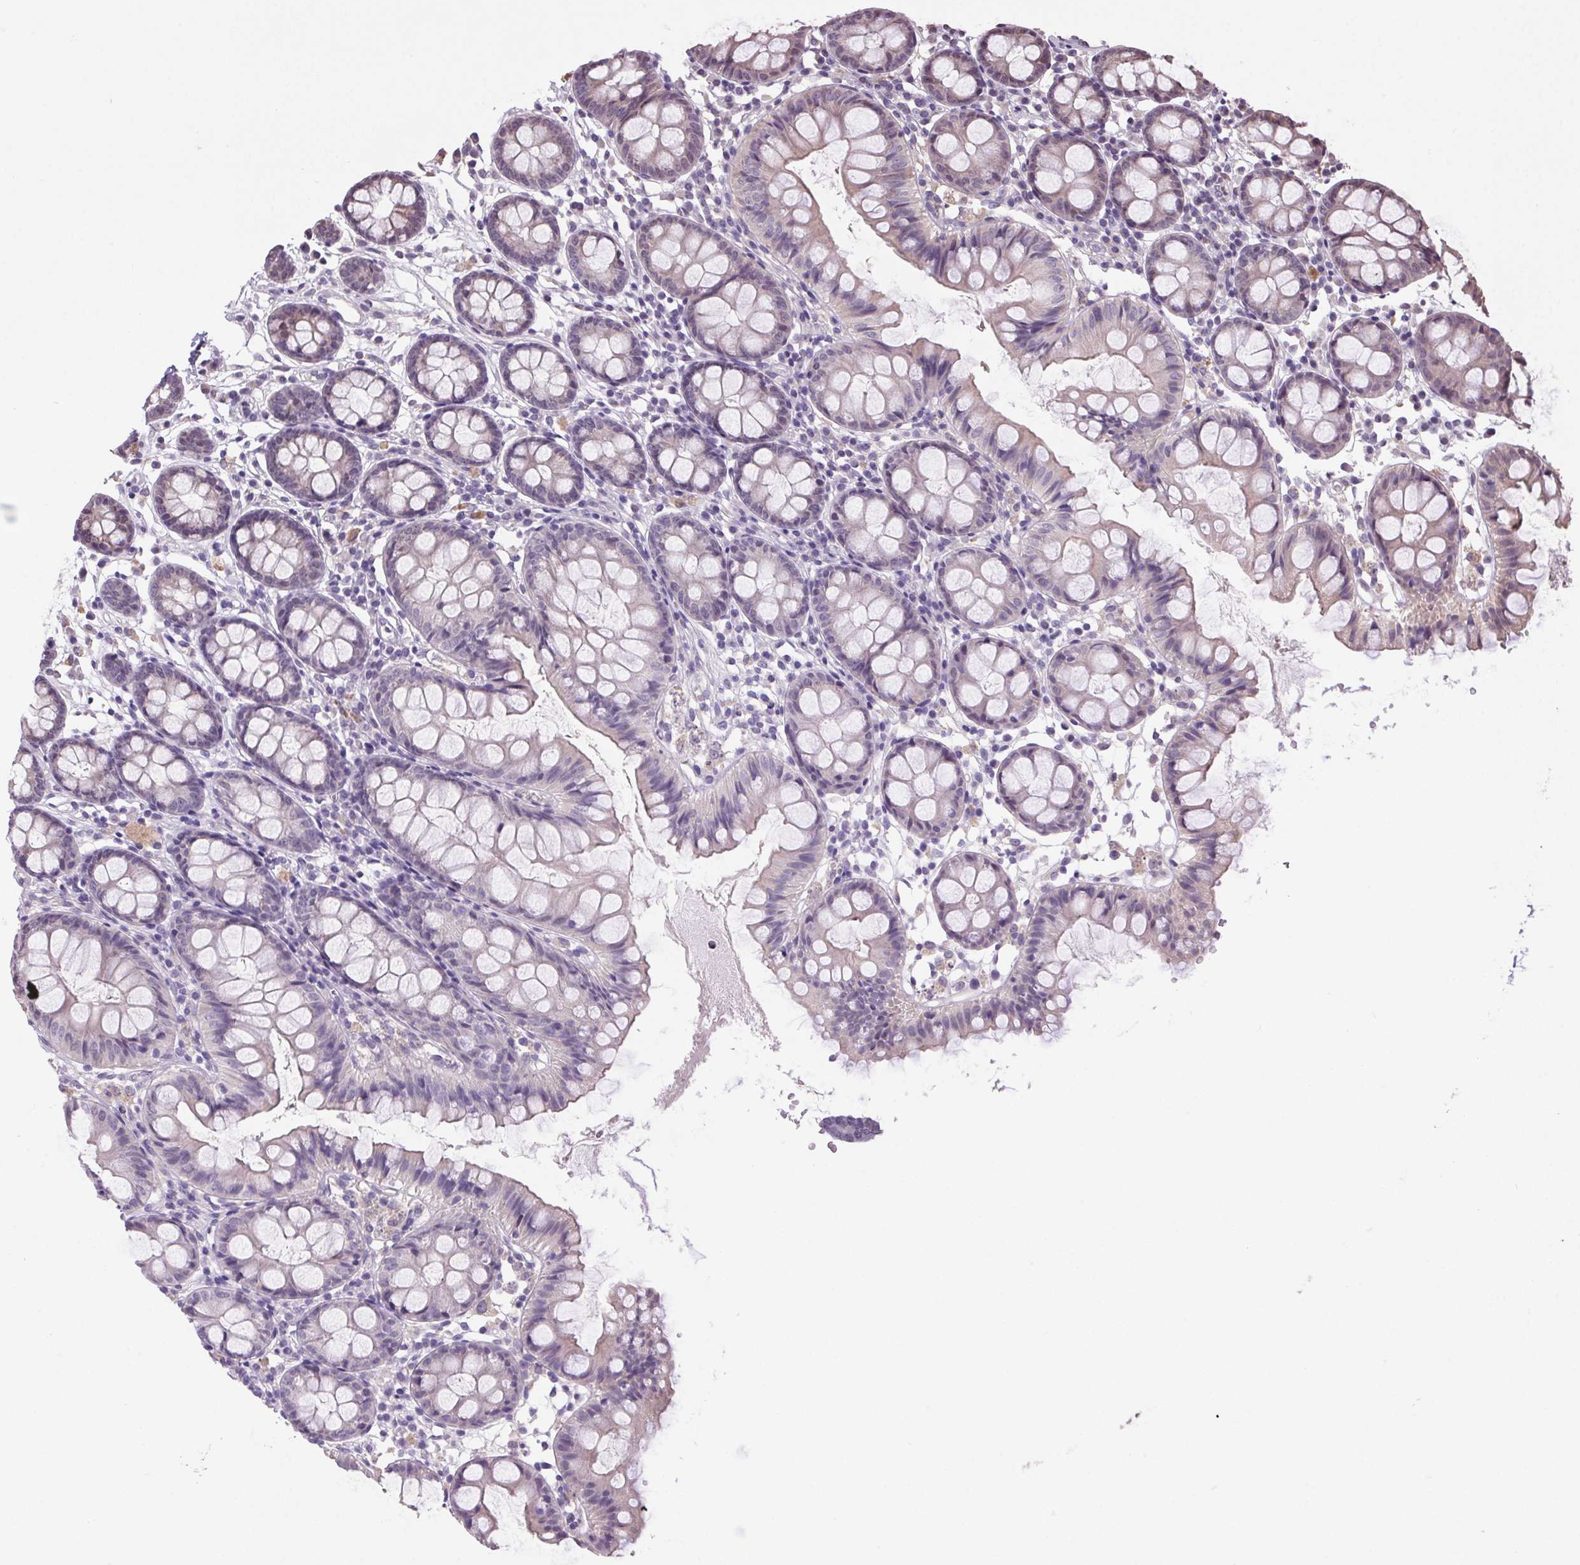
{"staining": {"intensity": "negative", "quantity": "none", "location": "none"}, "tissue": "colon", "cell_type": "Endothelial cells", "image_type": "normal", "snomed": [{"axis": "morphology", "description": "Normal tissue, NOS"}, {"axis": "topography", "description": "Colon"}], "caption": "This is an immunohistochemistry image of unremarkable human colon. There is no staining in endothelial cells.", "gene": "VWA3B", "patient": {"sex": "female", "age": 84}}